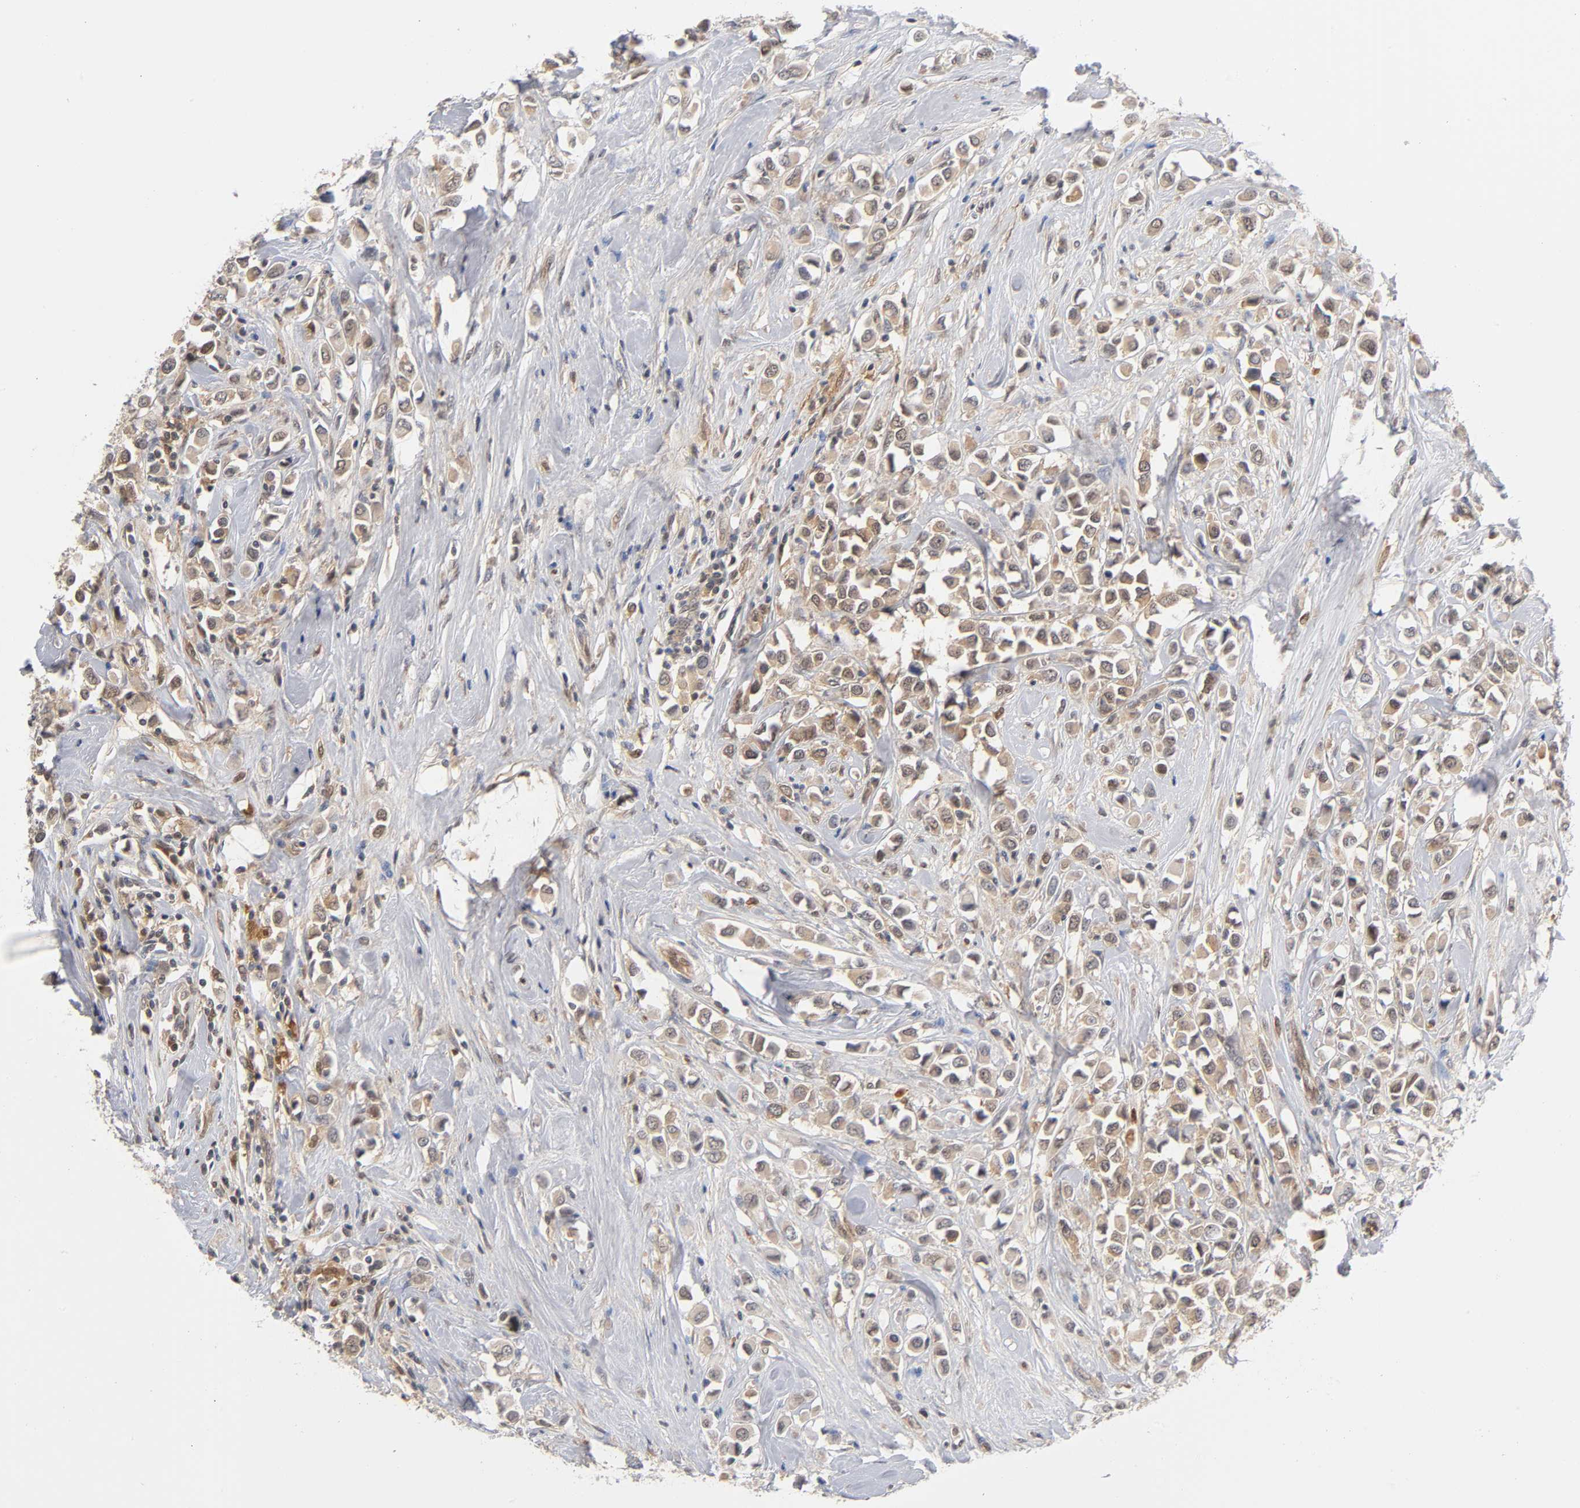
{"staining": {"intensity": "moderate", "quantity": ">75%", "location": "cytoplasmic/membranous"}, "tissue": "breast cancer", "cell_type": "Tumor cells", "image_type": "cancer", "snomed": [{"axis": "morphology", "description": "Duct carcinoma"}, {"axis": "topography", "description": "Breast"}], "caption": "Protein staining exhibits moderate cytoplasmic/membranous positivity in about >75% of tumor cells in invasive ductal carcinoma (breast).", "gene": "DFFB", "patient": {"sex": "female", "age": 61}}